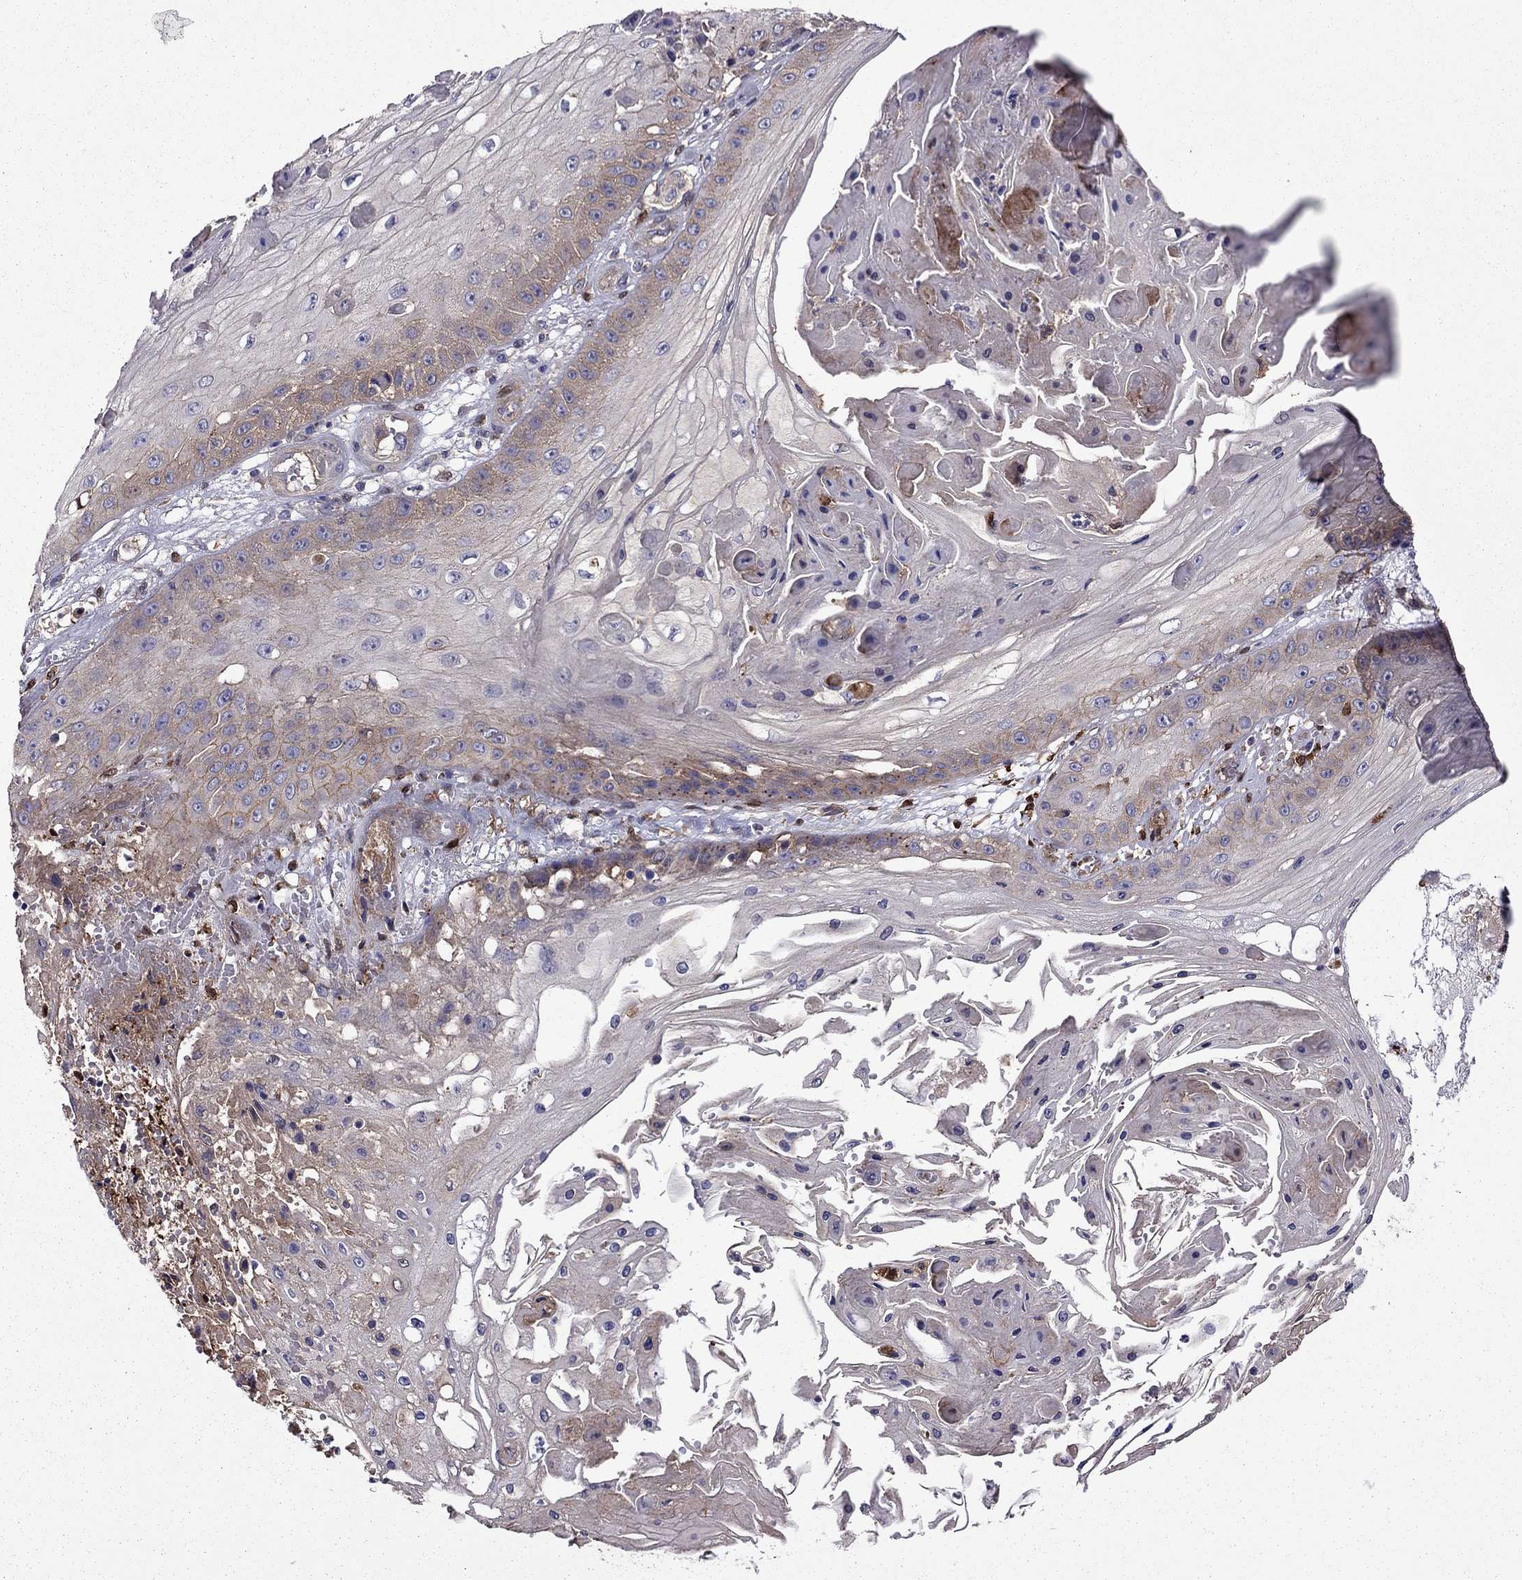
{"staining": {"intensity": "moderate", "quantity": "<25%", "location": "cytoplasmic/membranous"}, "tissue": "skin cancer", "cell_type": "Tumor cells", "image_type": "cancer", "snomed": [{"axis": "morphology", "description": "Squamous cell carcinoma, NOS"}, {"axis": "topography", "description": "Skin"}], "caption": "Immunohistochemical staining of skin squamous cell carcinoma demonstrates low levels of moderate cytoplasmic/membranous positivity in about <25% of tumor cells.", "gene": "ITGB1", "patient": {"sex": "male", "age": 70}}